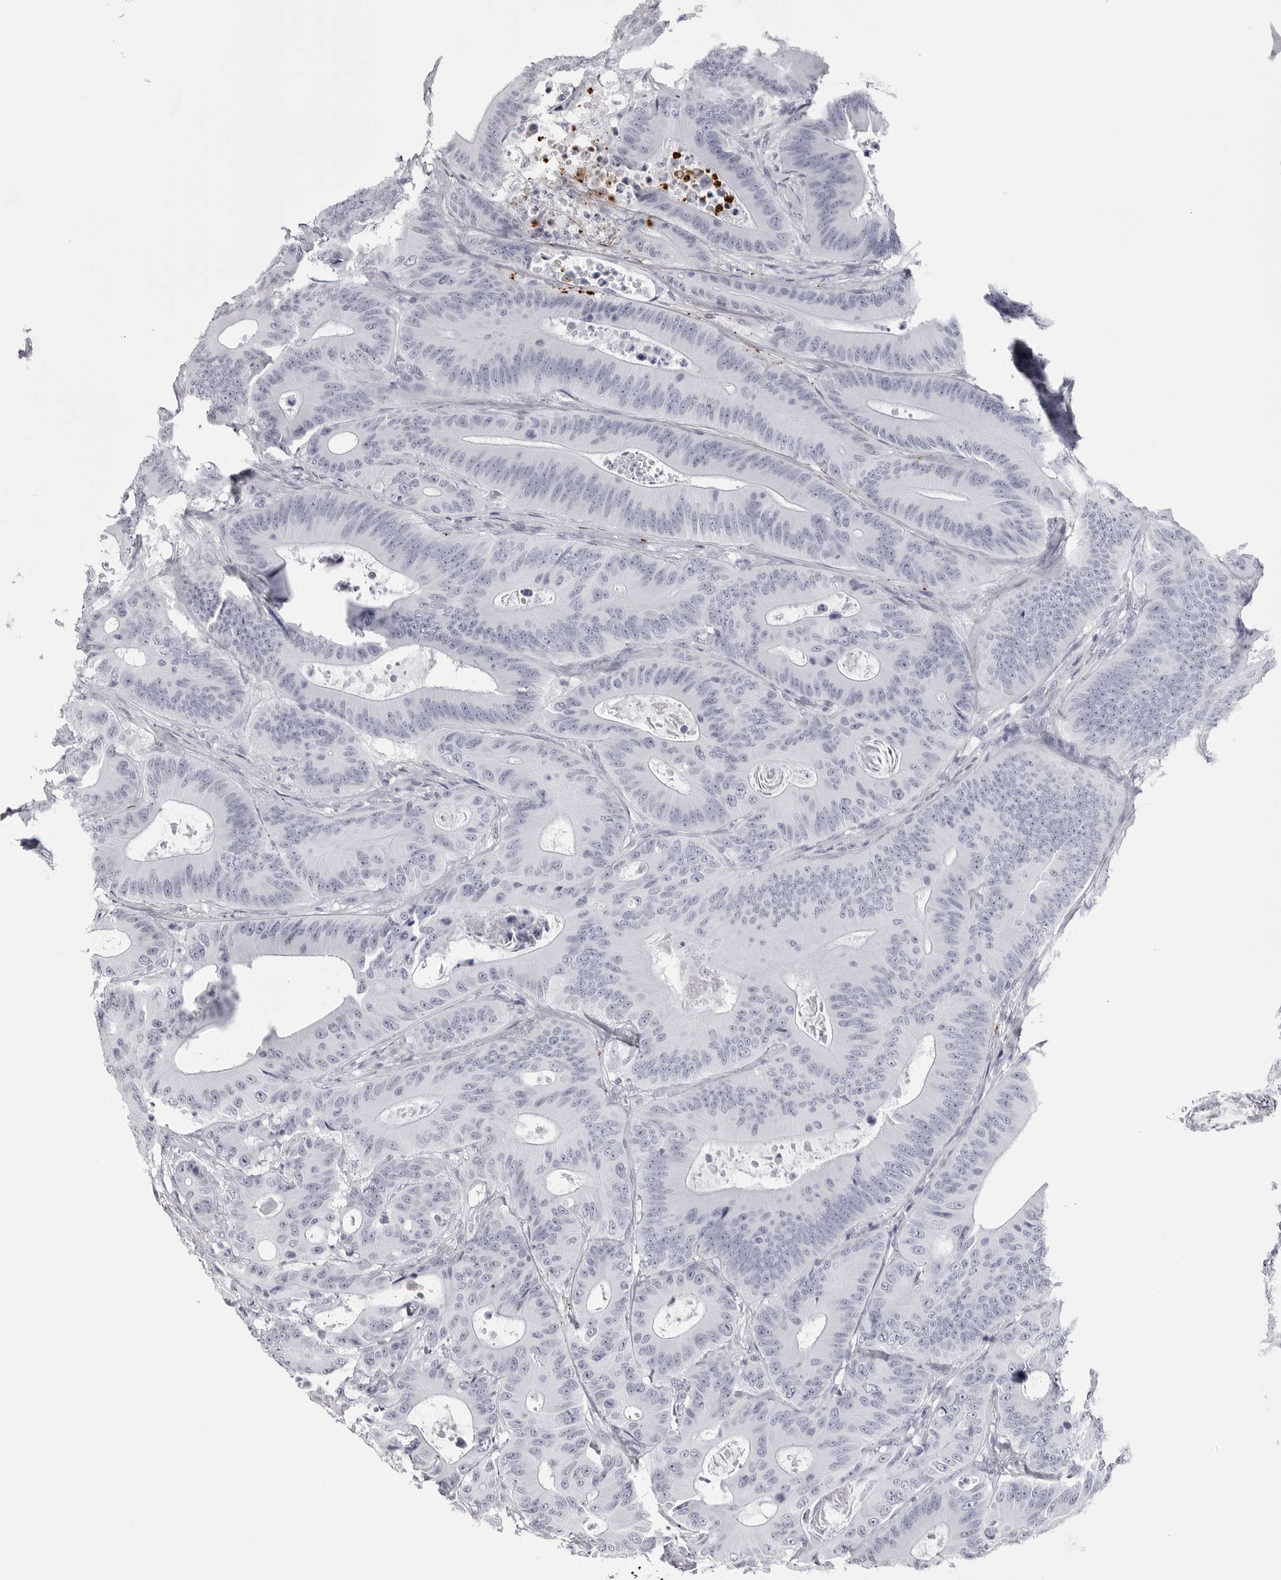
{"staining": {"intensity": "negative", "quantity": "none", "location": "none"}, "tissue": "colorectal cancer", "cell_type": "Tumor cells", "image_type": "cancer", "snomed": [{"axis": "morphology", "description": "Adenocarcinoma, NOS"}, {"axis": "topography", "description": "Colon"}], "caption": "DAB immunohistochemical staining of human colorectal cancer displays no significant staining in tumor cells.", "gene": "COL26A1", "patient": {"sex": "male", "age": 83}}